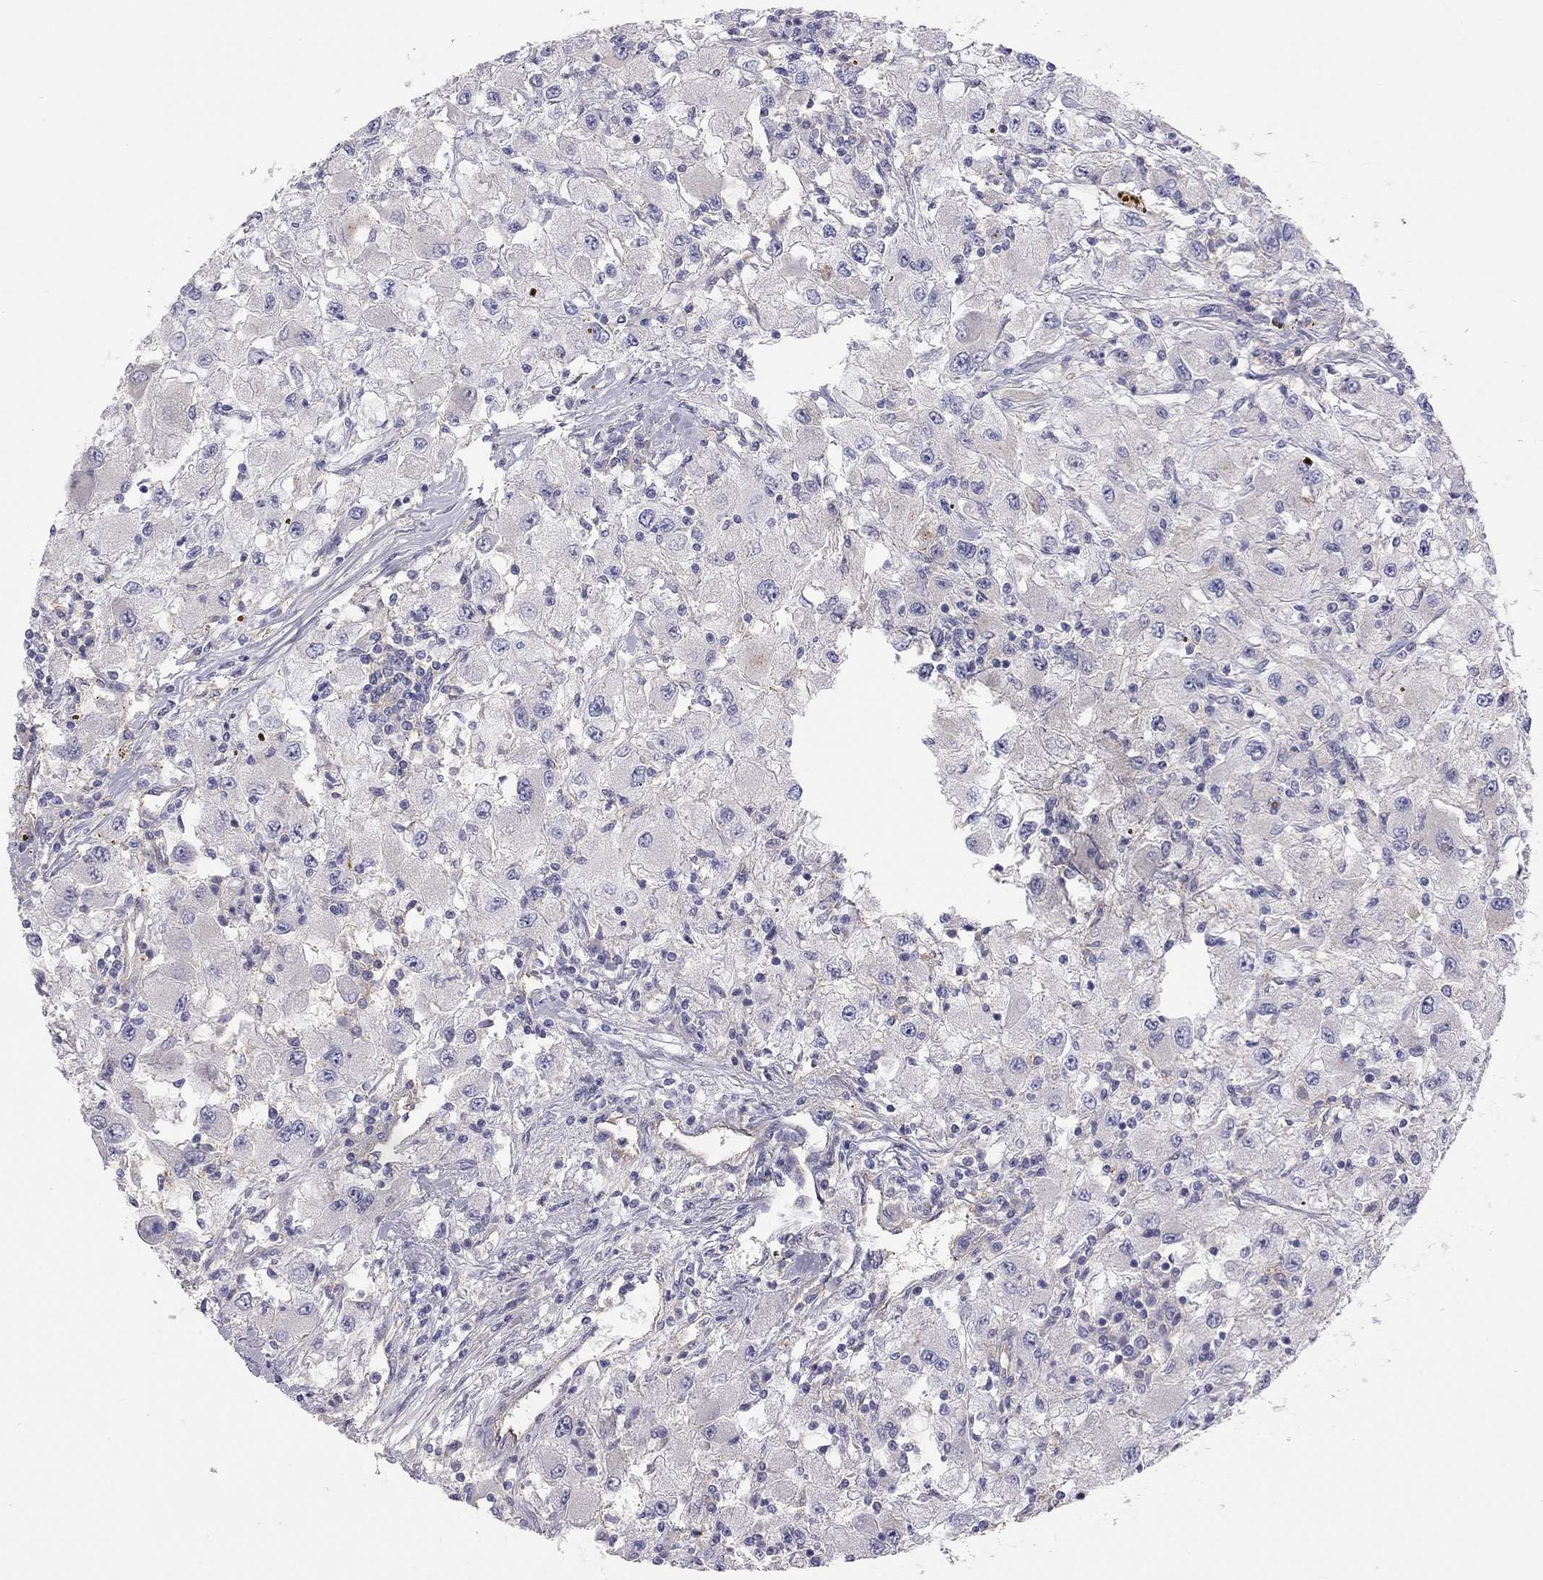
{"staining": {"intensity": "negative", "quantity": "none", "location": "none"}, "tissue": "renal cancer", "cell_type": "Tumor cells", "image_type": "cancer", "snomed": [{"axis": "morphology", "description": "Adenocarcinoma, NOS"}, {"axis": "topography", "description": "Kidney"}], "caption": "DAB immunohistochemical staining of renal adenocarcinoma reveals no significant positivity in tumor cells.", "gene": "GPRC5B", "patient": {"sex": "female", "age": 67}}